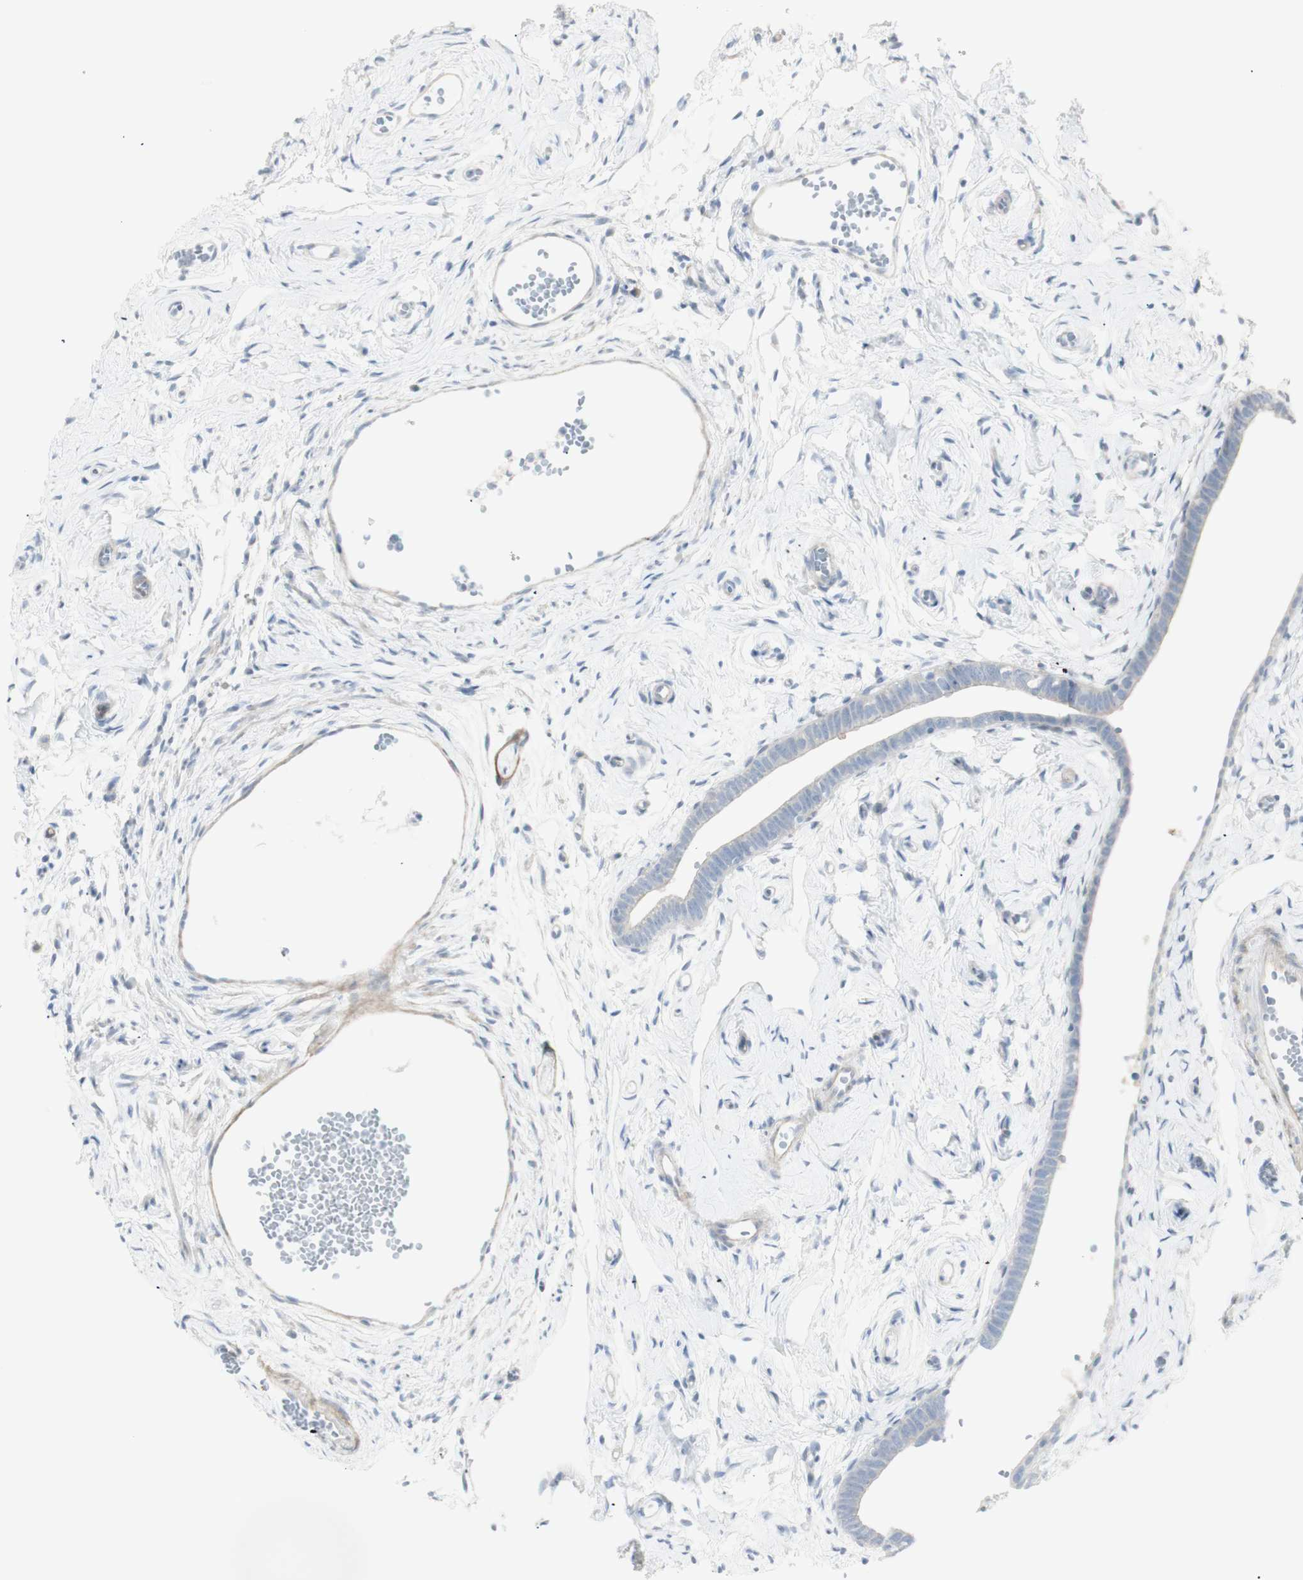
{"staining": {"intensity": "negative", "quantity": "none", "location": "none"}, "tissue": "fallopian tube", "cell_type": "Glandular cells", "image_type": "normal", "snomed": [{"axis": "morphology", "description": "Normal tissue, NOS"}, {"axis": "topography", "description": "Fallopian tube"}], "caption": "High power microscopy photomicrograph of an immunohistochemistry (IHC) image of benign fallopian tube, revealing no significant expression in glandular cells.", "gene": "NDST4", "patient": {"sex": "female", "age": 71}}